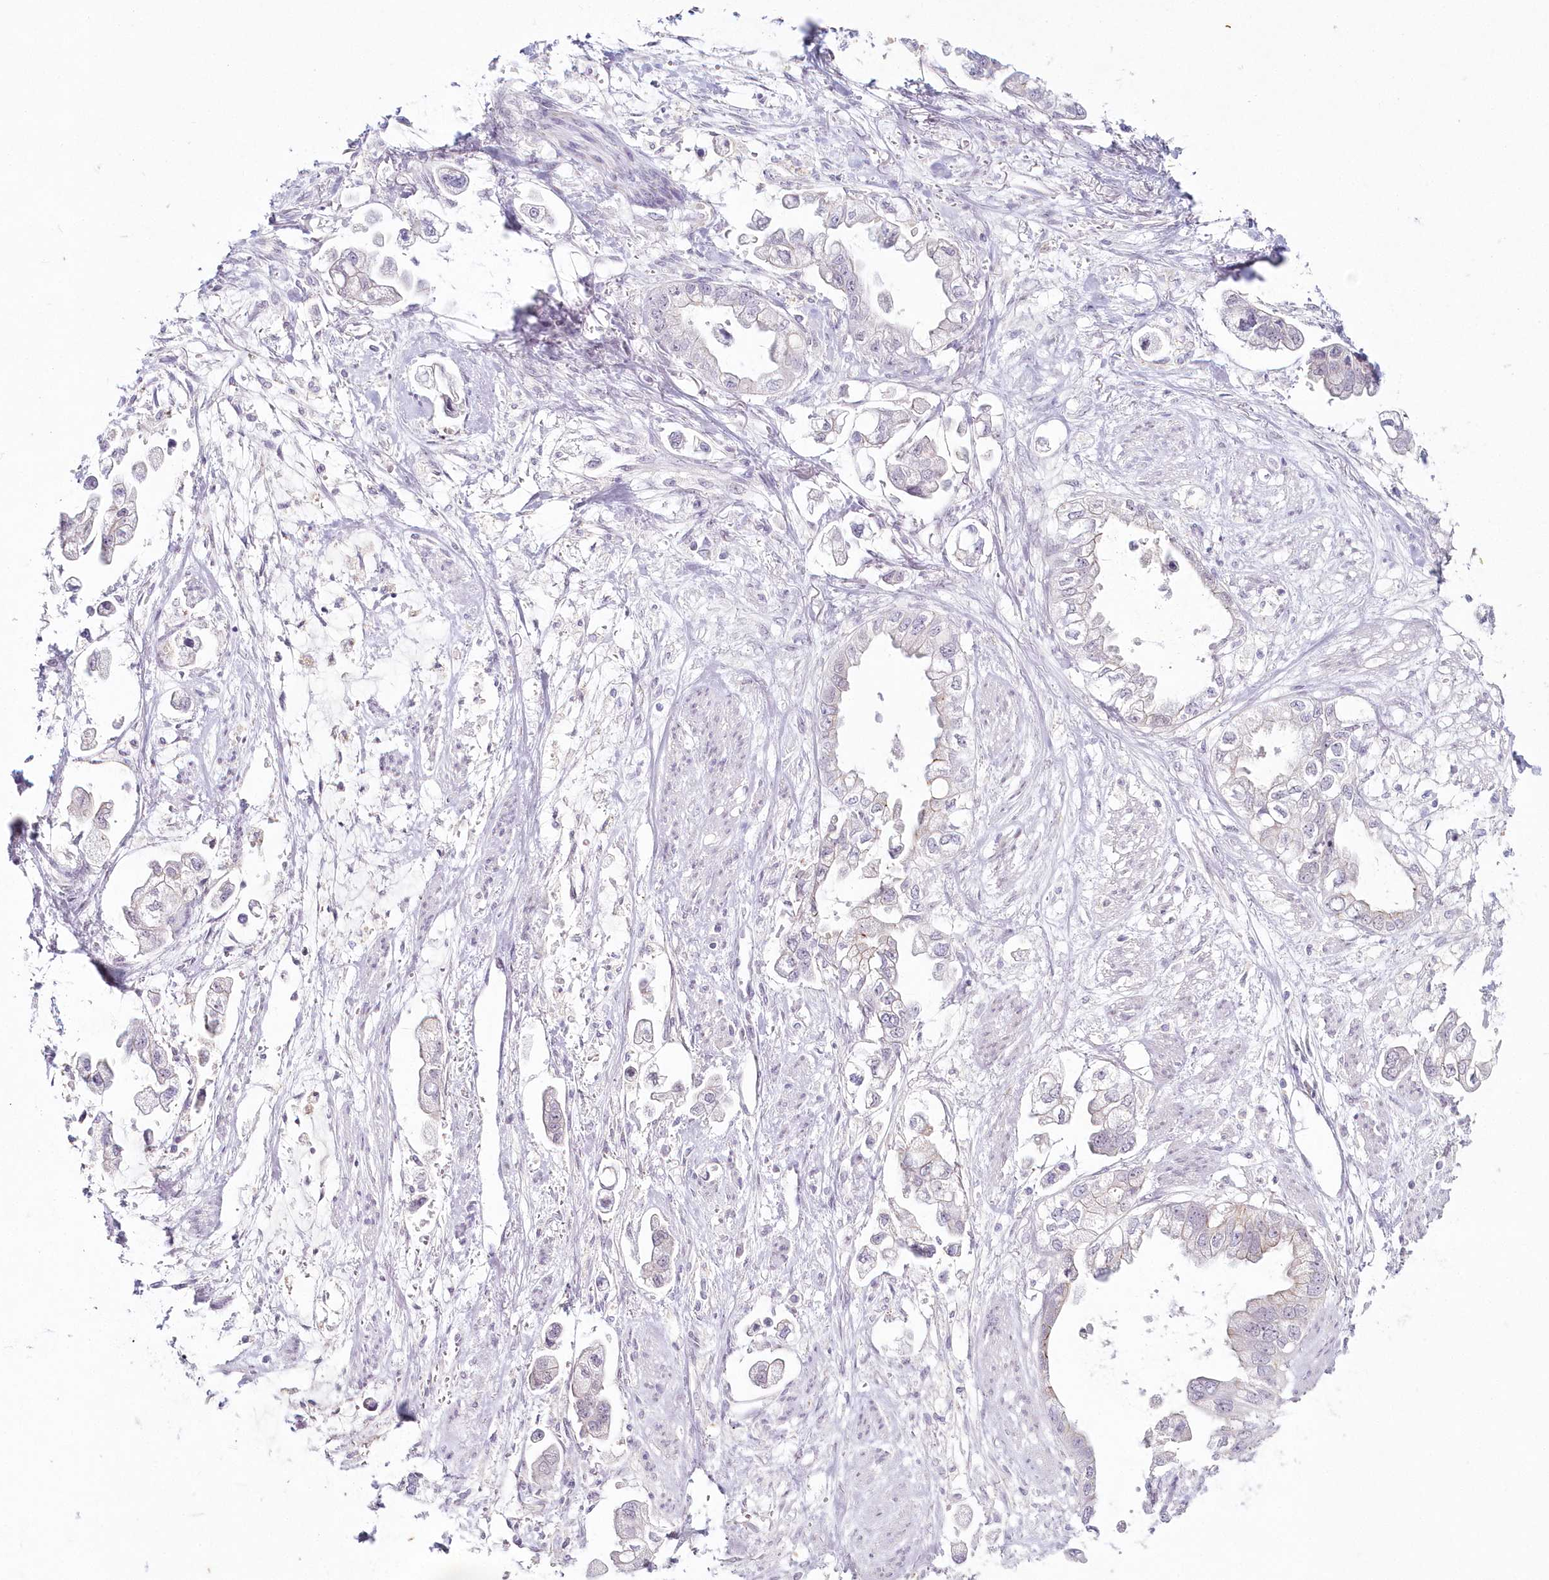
{"staining": {"intensity": "negative", "quantity": "none", "location": "none"}, "tissue": "stomach cancer", "cell_type": "Tumor cells", "image_type": "cancer", "snomed": [{"axis": "morphology", "description": "Adenocarcinoma, NOS"}, {"axis": "topography", "description": "Stomach"}], "caption": "Stomach cancer stained for a protein using immunohistochemistry demonstrates no expression tumor cells.", "gene": "HYCC2", "patient": {"sex": "male", "age": 62}}